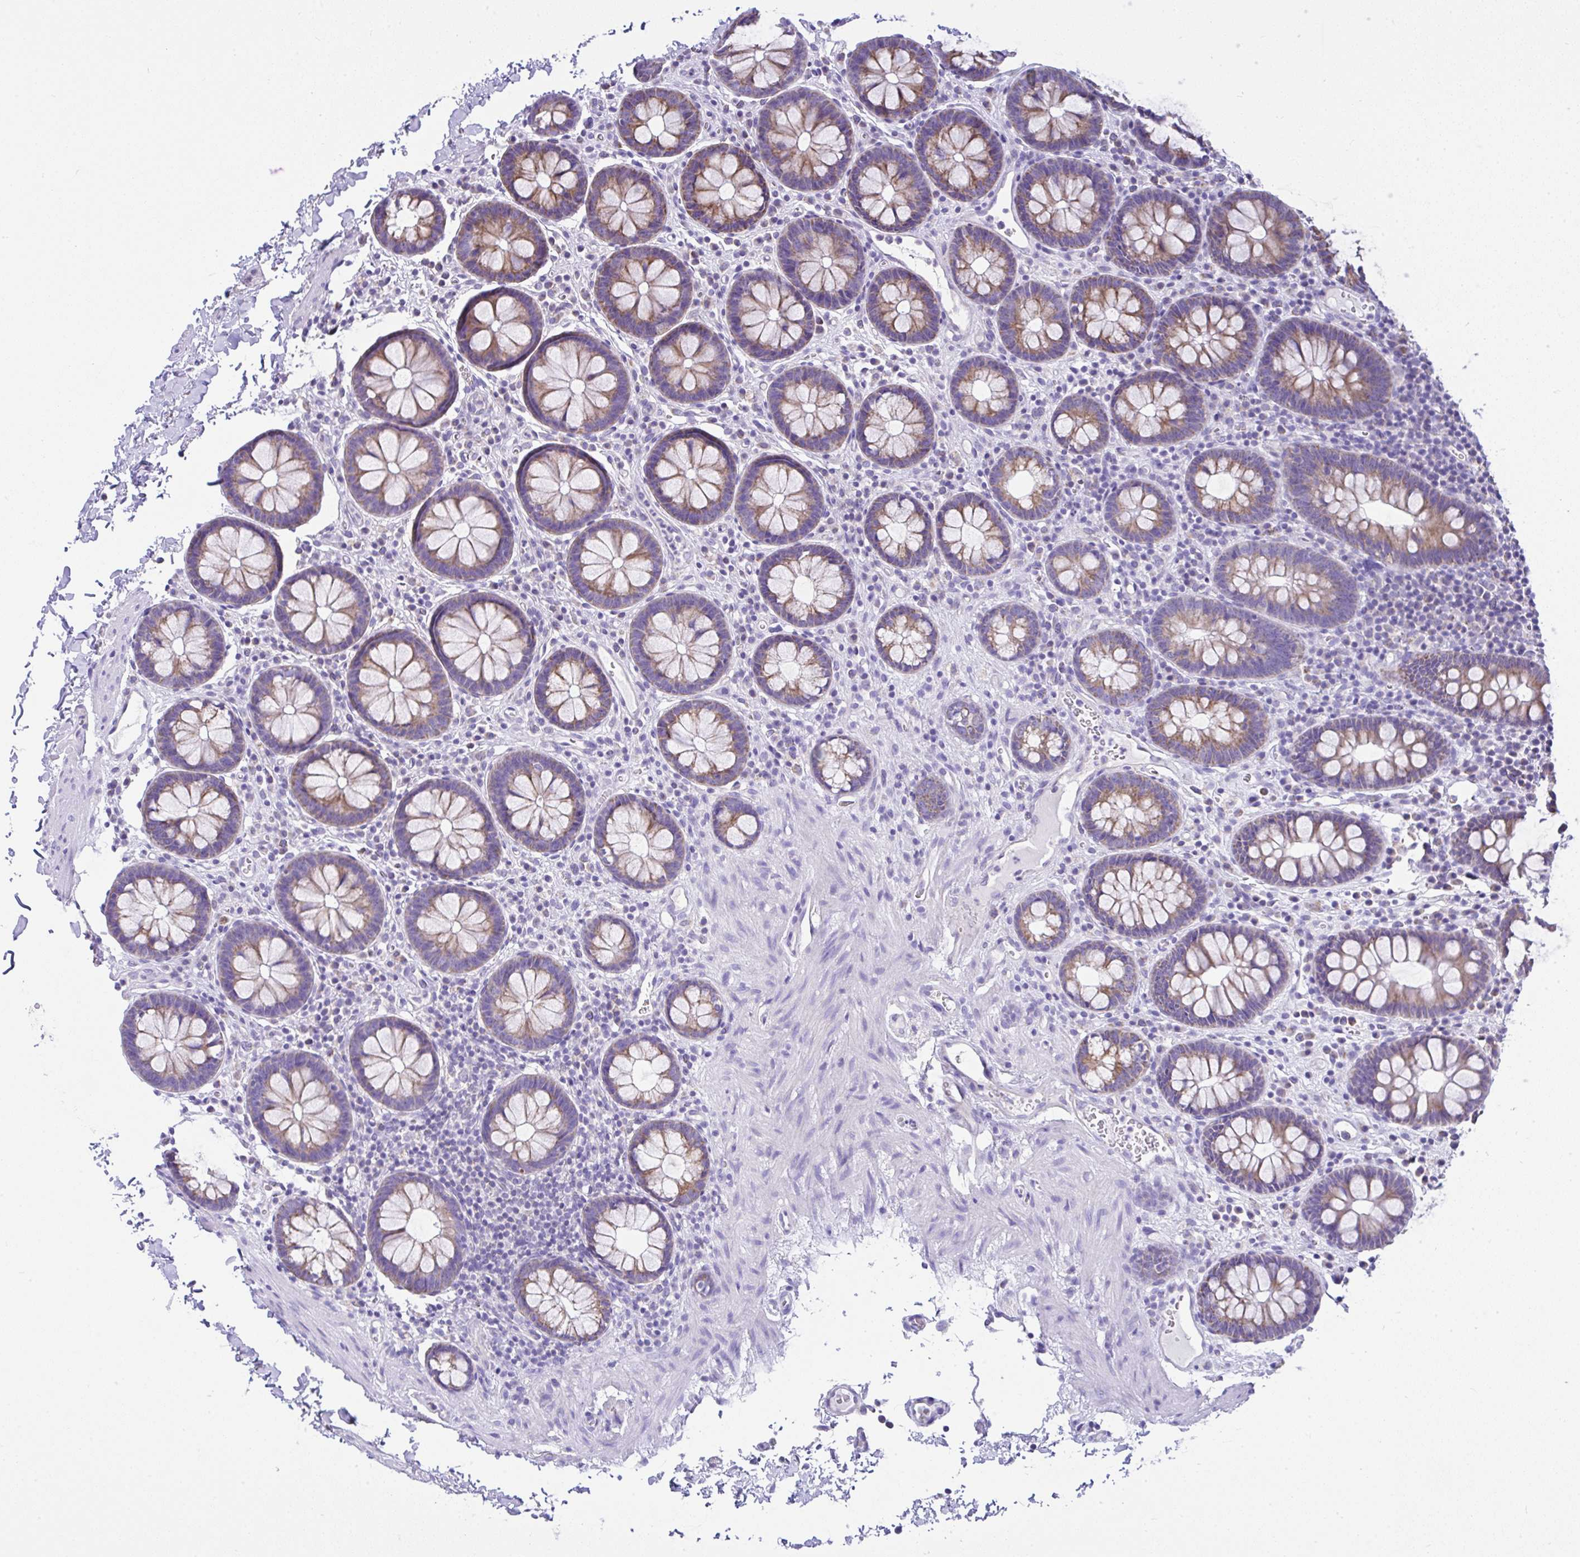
{"staining": {"intensity": "negative", "quantity": "none", "location": "none"}, "tissue": "colon", "cell_type": "Endothelial cells", "image_type": "normal", "snomed": [{"axis": "morphology", "description": "Normal tissue, NOS"}, {"axis": "topography", "description": "Colon"}, {"axis": "topography", "description": "Peripheral nerve tissue"}], "caption": "Protein analysis of unremarkable colon demonstrates no significant positivity in endothelial cells. Nuclei are stained in blue.", "gene": "SLC13A1", "patient": {"sex": "male", "age": 84}}